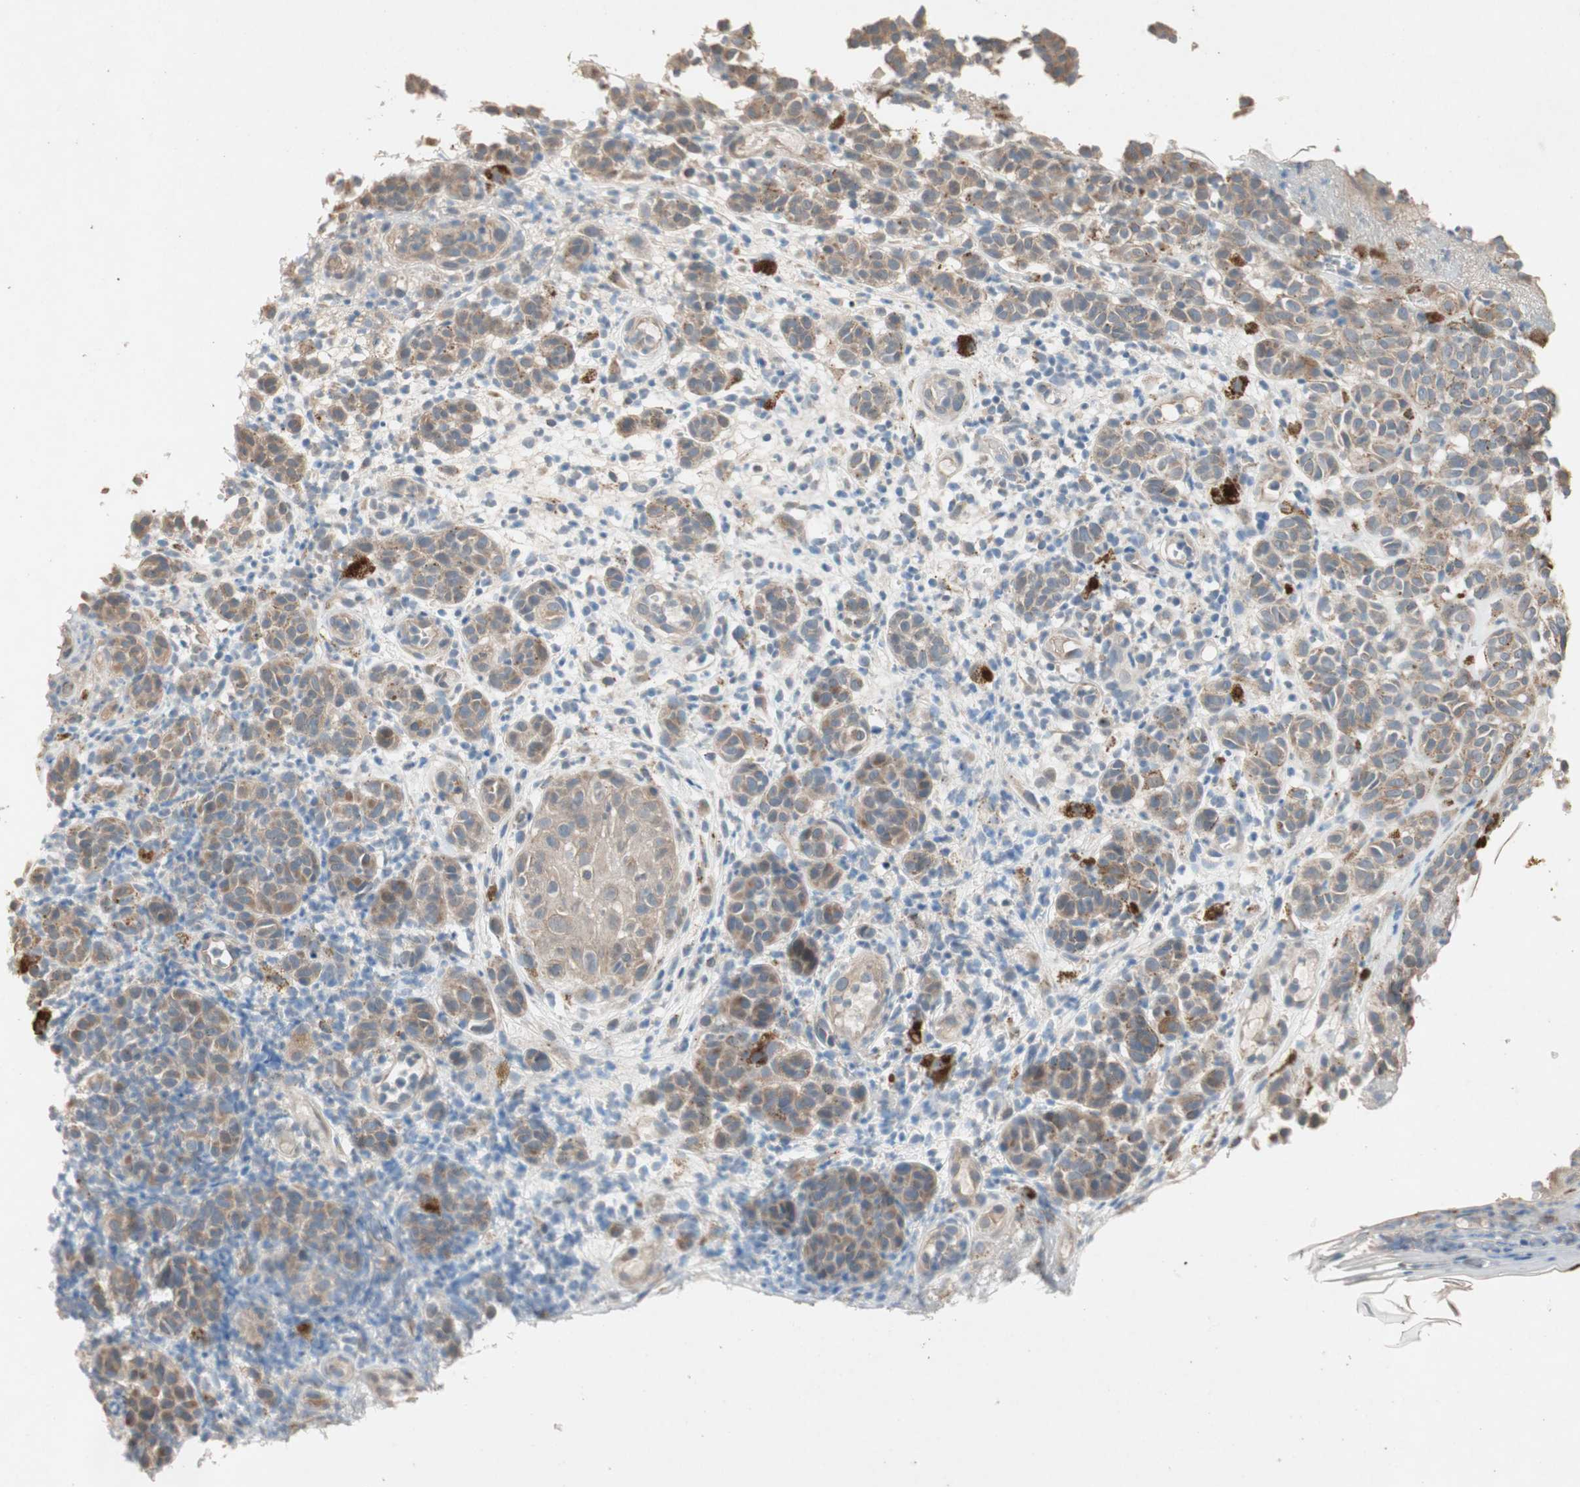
{"staining": {"intensity": "moderate", "quantity": ">75%", "location": "cytoplasmic/membranous"}, "tissue": "melanoma", "cell_type": "Tumor cells", "image_type": "cancer", "snomed": [{"axis": "morphology", "description": "Malignant melanoma, NOS"}, {"axis": "topography", "description": "Skin"}], "caption": "An image showing moderate cytoplasmic/membranous expression in approximately >75% of tumor cells in melanoma, as visualized by brown immunohistochemical staining.", "gene": "NCLN", "patient": {"sex": "male", "age": 64}}